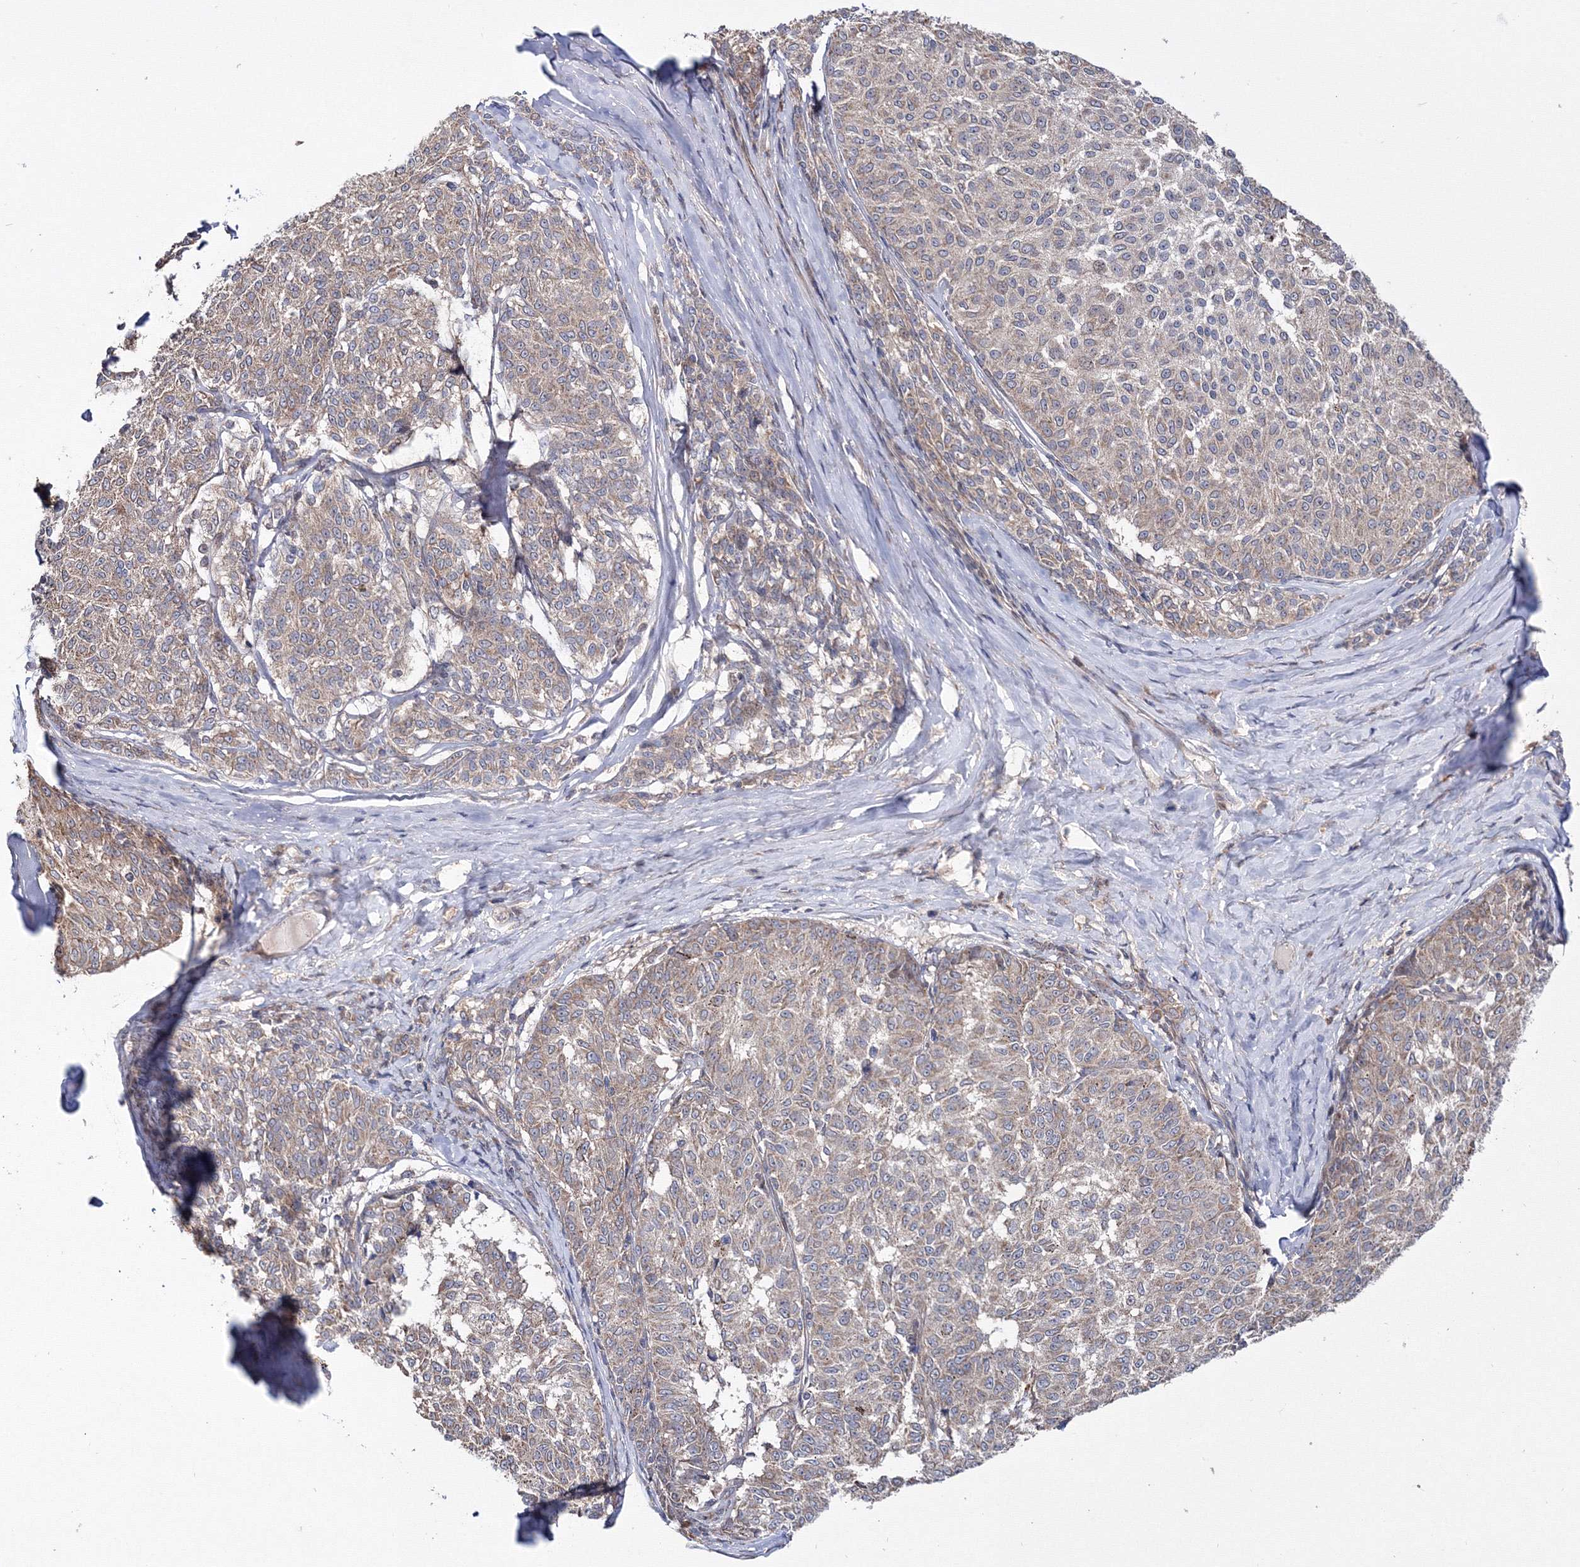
{"staining": {"intensity": "weak", "quantity": "25%-75%", "location": "cytoplasmic/membranous"}, "tissue": "melanoma", "cell_type": "Tumor cells", "image_type": "cancer", "snomed": [{"axis": "morphology", "description": "Malignant melanoma, NOS"}, {"axis": "topography", "description": "Skin"}], "caption": "A high-resolution photomicrograph shows immunohistochemistry (IHC) staining of malignant melanoma, which displays weak cytoplasmic/membranous expression in approximately 25%-75% of tumor cells. The protein of interest is stained brown, and the nuclei are stained in blue (DAB IHC with brightfield microscopy, high magnification).", "gene": "PPP2R2B", "patient": {"sex": "female", "age": 72}}